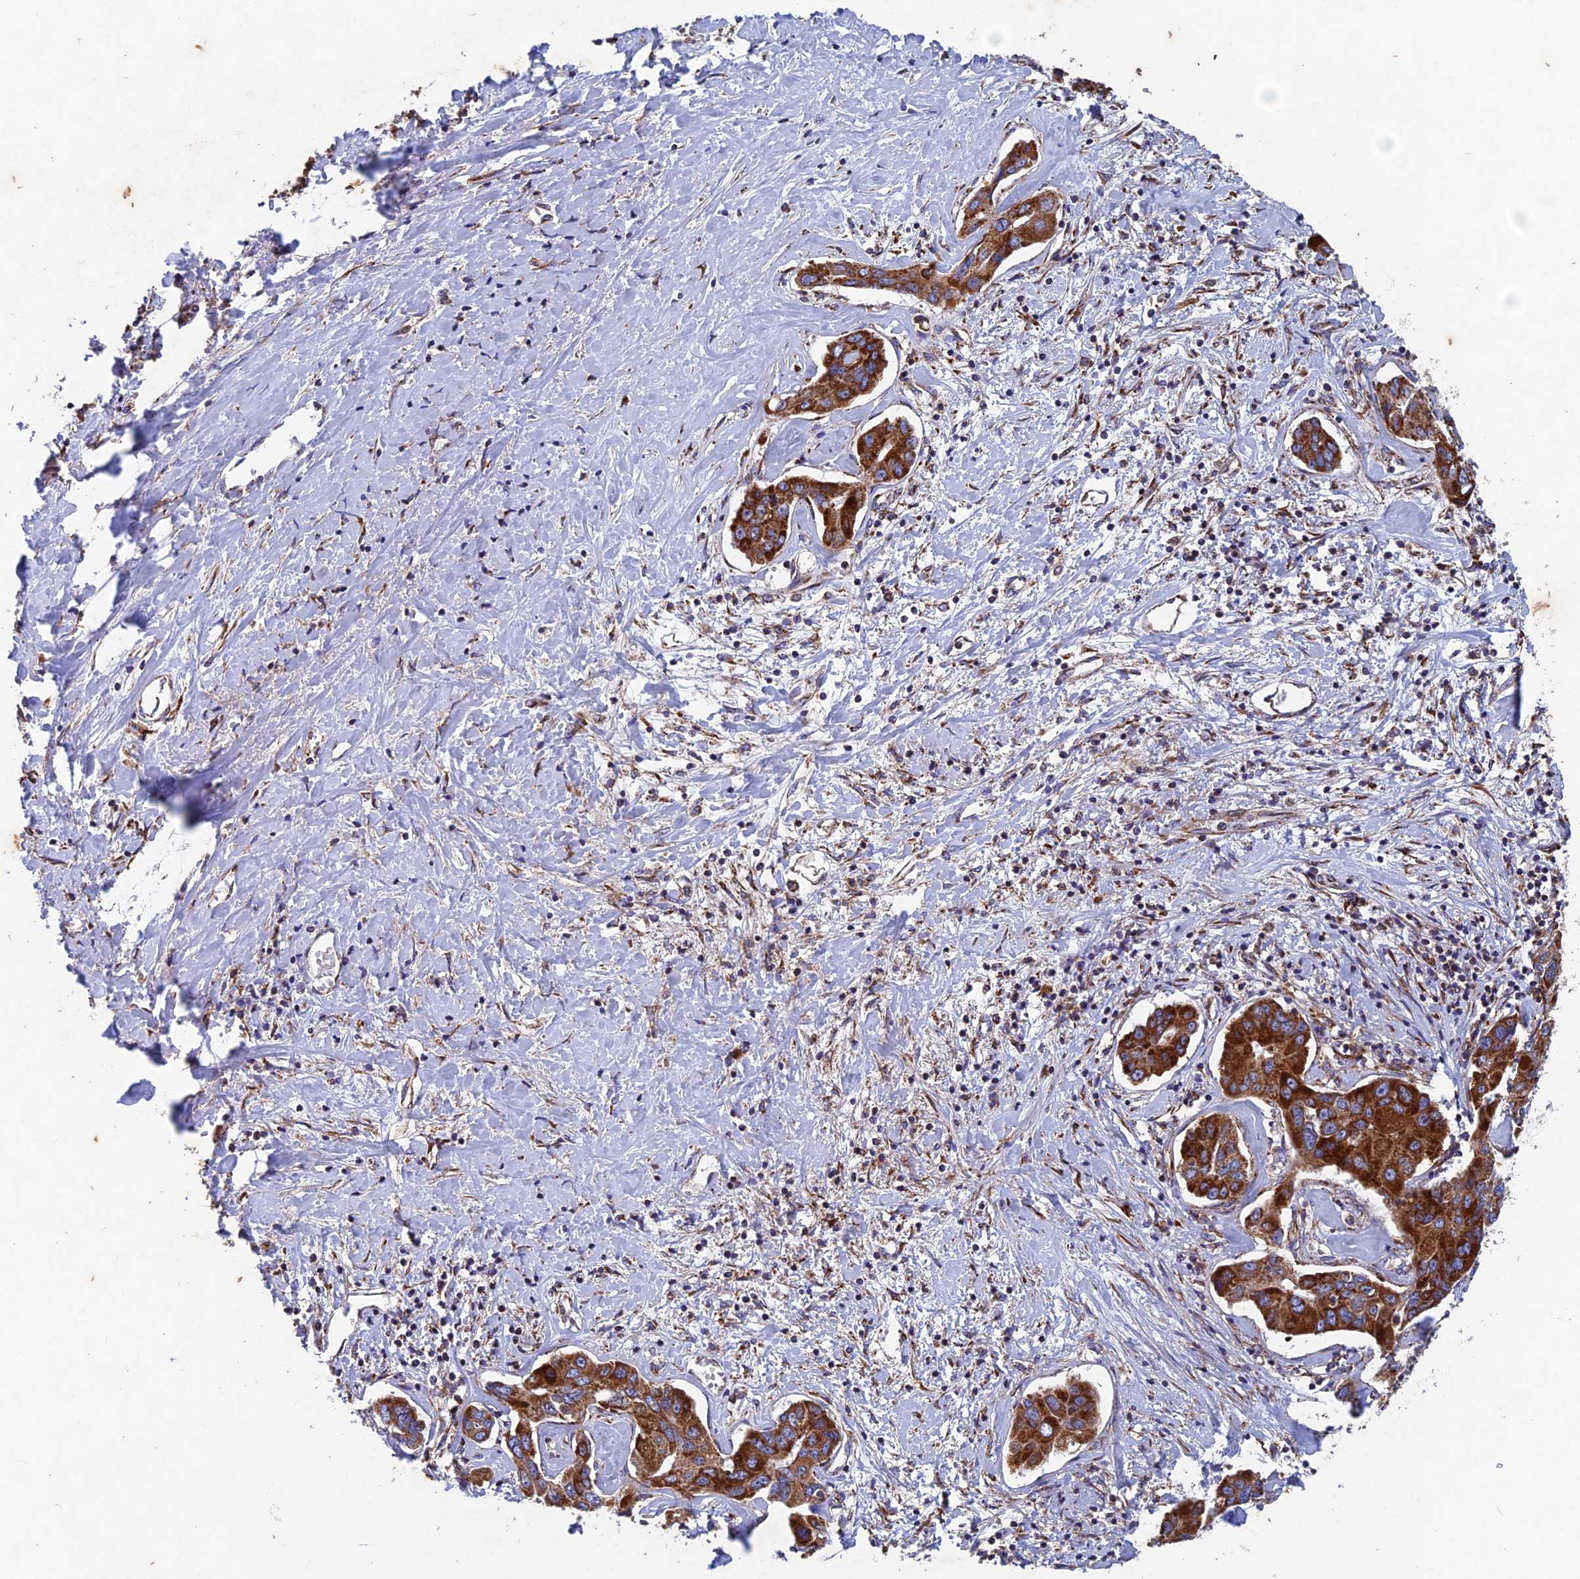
{"staining": {"intensity": "strong", "quantity": ">75%", "location": "cytoplasmic/membranous"}, "tissue": "liver cancer", "cell_type": "Tumor cells", "image_type": "cancer", "snomed": [{"axis": "morphology", "description": "Cholangiocarcinoma"}, {"axis": "topography", "description": "Liver"}], "caption": "Immunohistochemical staining of liver cholangiocarcinoma shows high levels of strong cytoplasmic/membranous protein positivity in about >75% of tumor cells.", "gene": "AP4S1", "patient": {"sex": "male", "age": 59}}